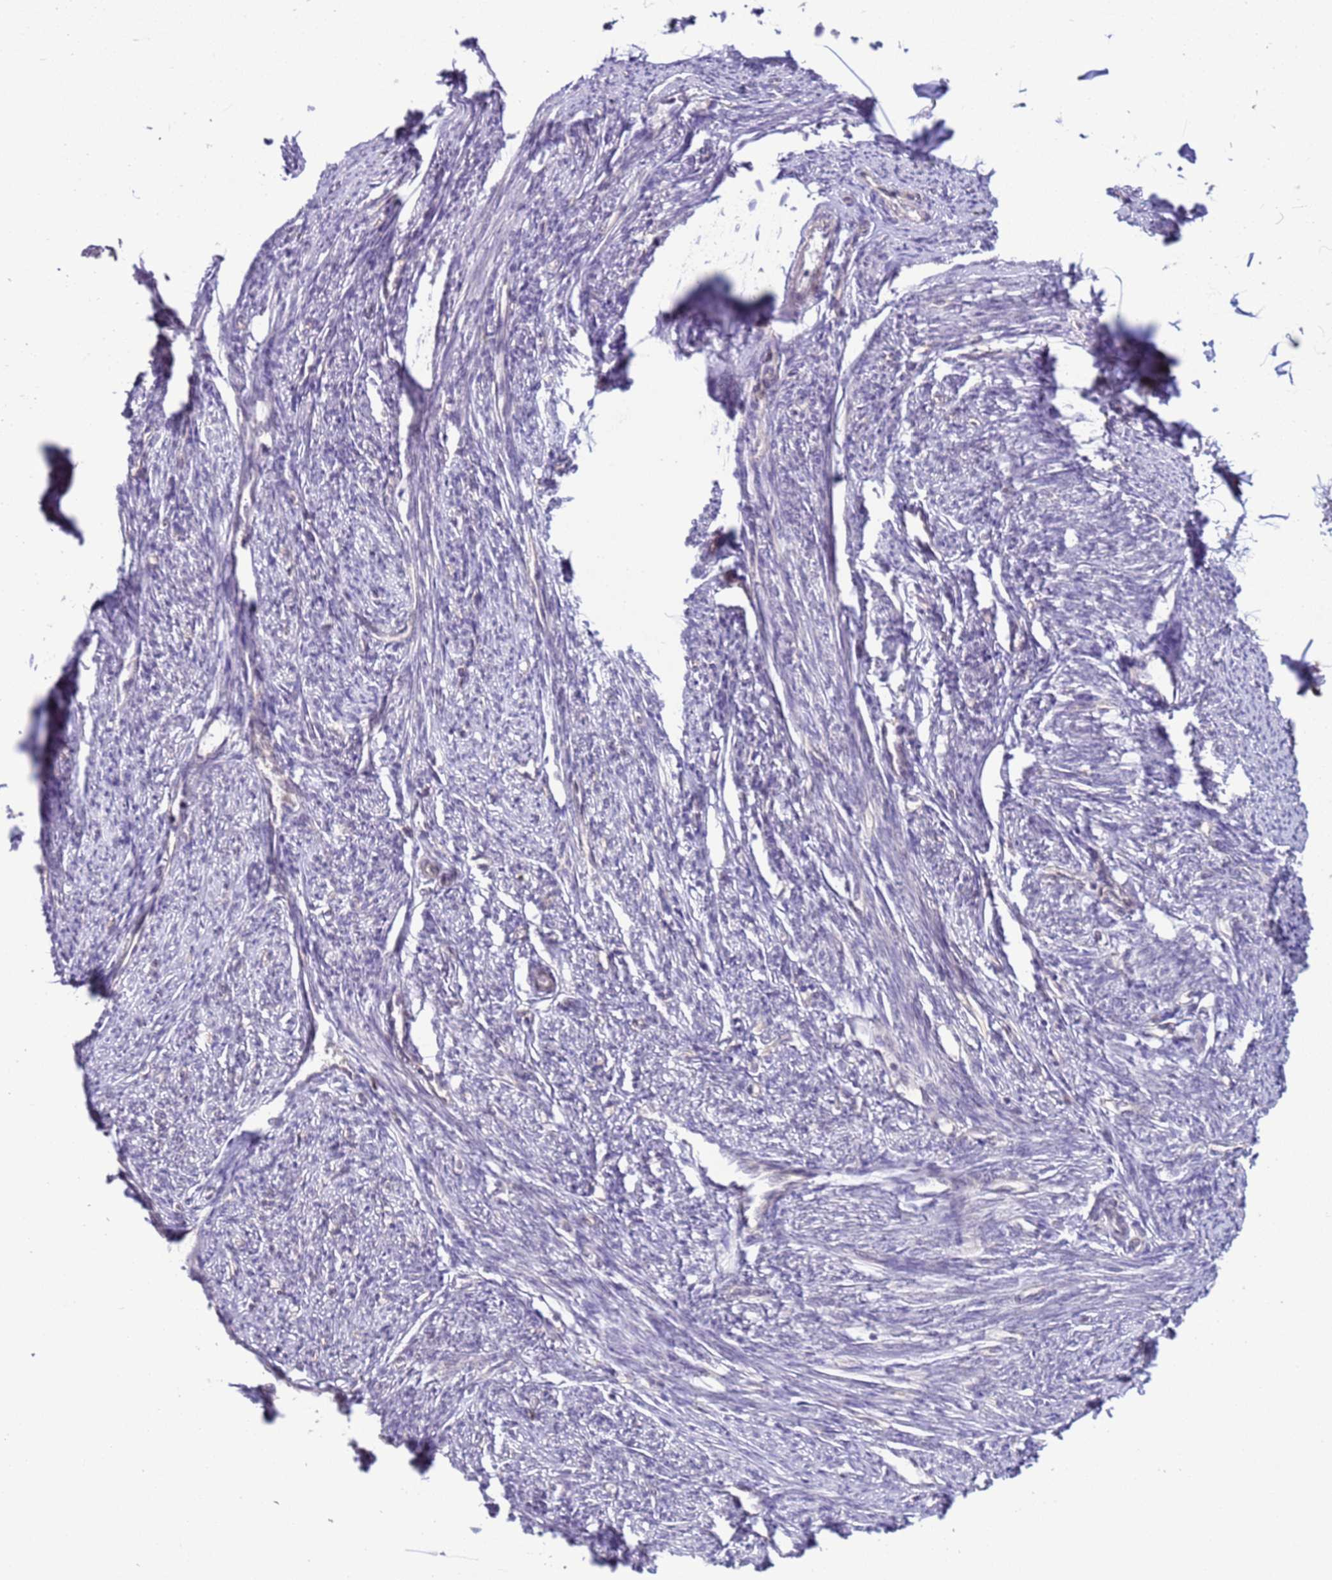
{"staining": {"intensity": "moderate", "quantity": "25%-75%", "location": "nuclear"}, "tissue": "smooth muscle", "cell_type": "Smooth muscle cells", "image_type": "normal", "snomed": [{"axis": "morphology", "description": "Normal tissue, NOS"}, {"axis": "topography", "description": "Smooth muscle"}, {"axis": "topography", "description": "Uterus"}], "caption": "DAB (3,3'-diaminobenzidine) immunohistochemical staining of normal human smooth muscle demonstrates moderate nuclear protein staining in approximately 25%-75% of smooth muscle cells. The protein is shown in brown color, while the nuclei are stained blue.", "gene": "PRPF6", "patient": {"sex": "female", "age": 59}}